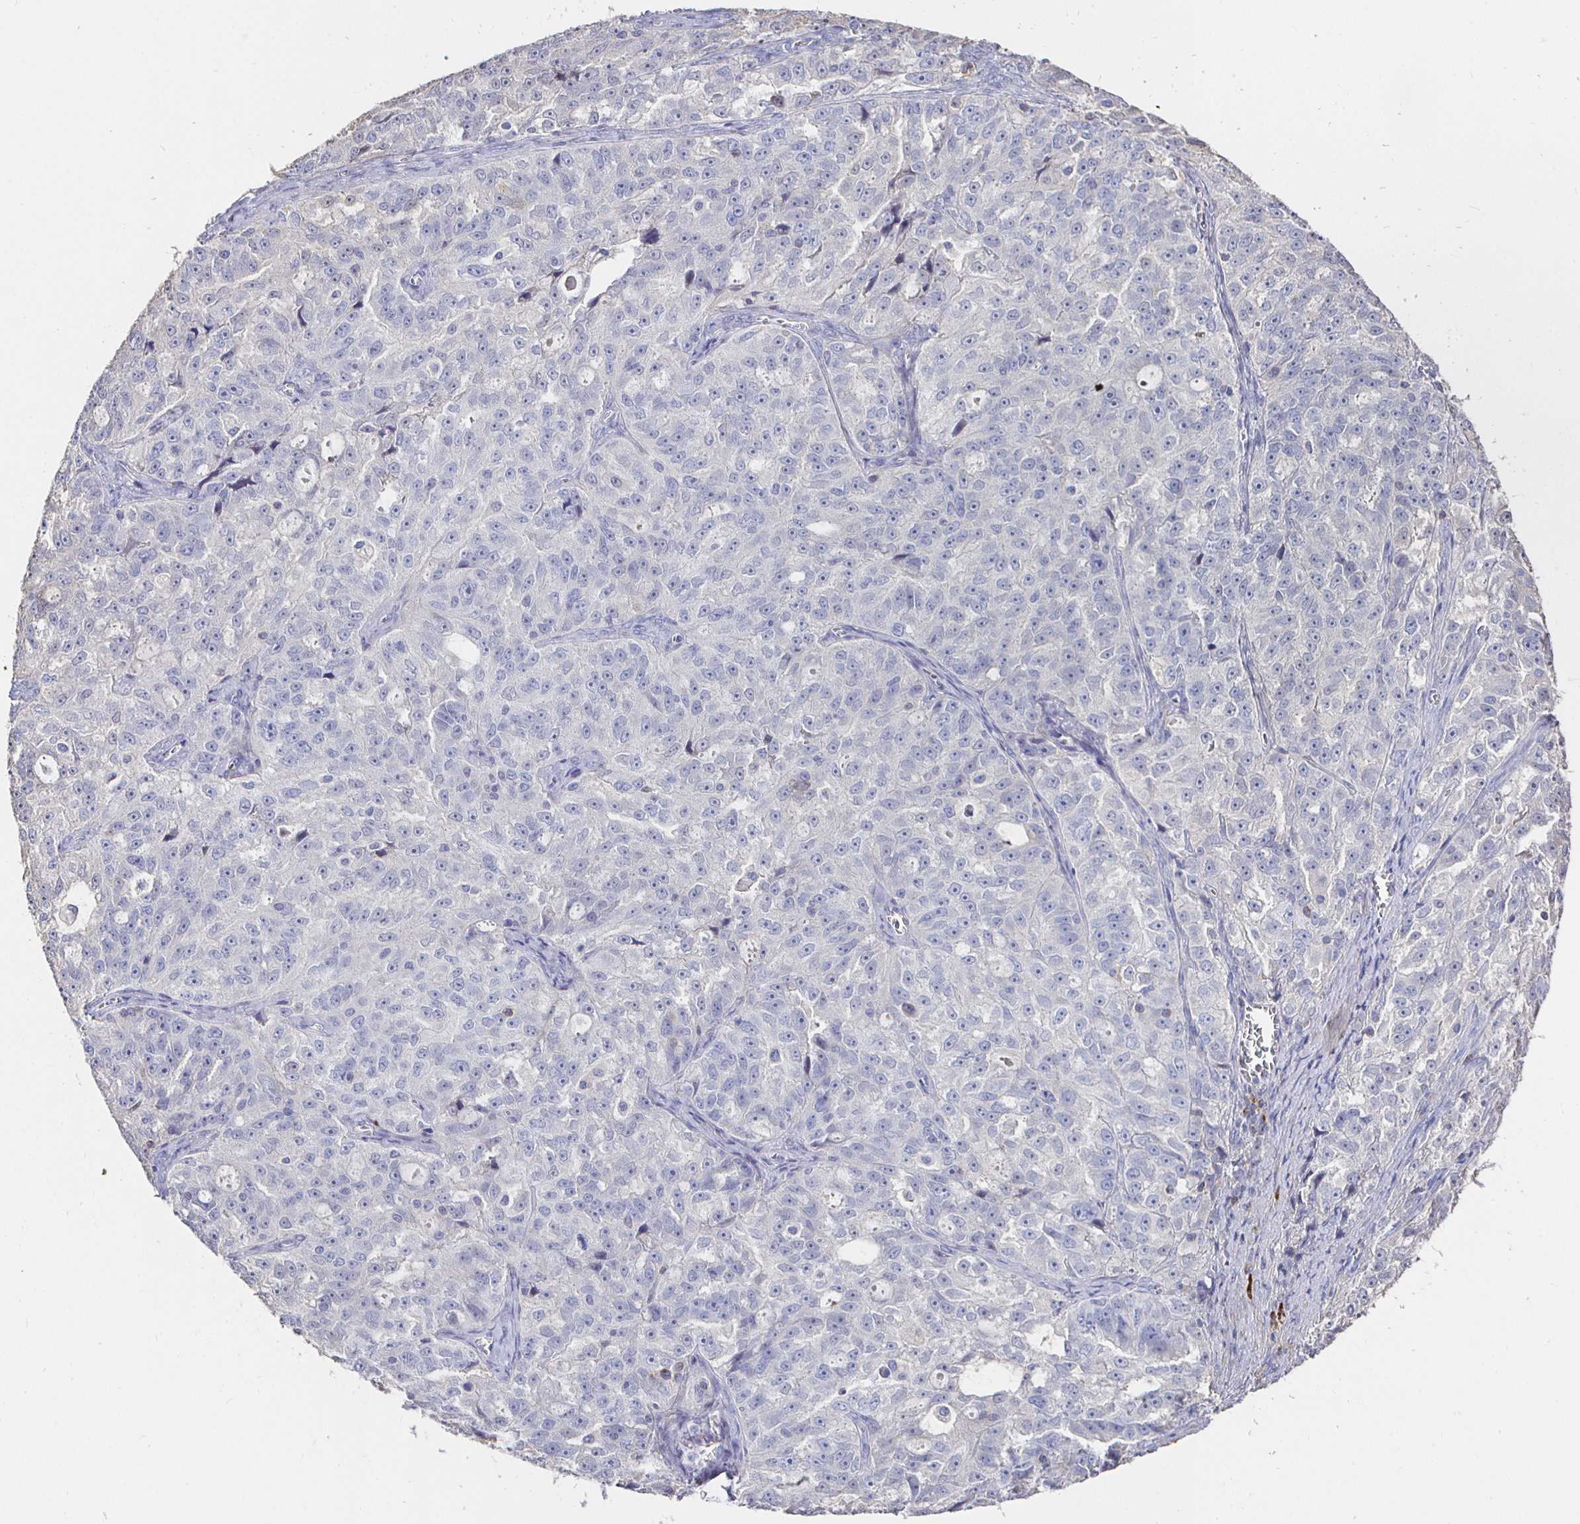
{"staining": {"intensity": "negative", "quantity": "none", "location": "none"}, "tissue": "ovarian cancer", "cell_type": "Tumor cells", "image_type": "cancer", "snomed": [{"axis": "morphology", "description": "Cystadenocarcinoma, serous, NOS"}, {"axis": "topography", "description": "Ovary"}], "caption": "Protein analysis of ovarian serous cystadenocarcinoma shows no significant positivity in tumor cells.", "gene": "CXCR3", "patient": {"sex": "female", "age": 51}}